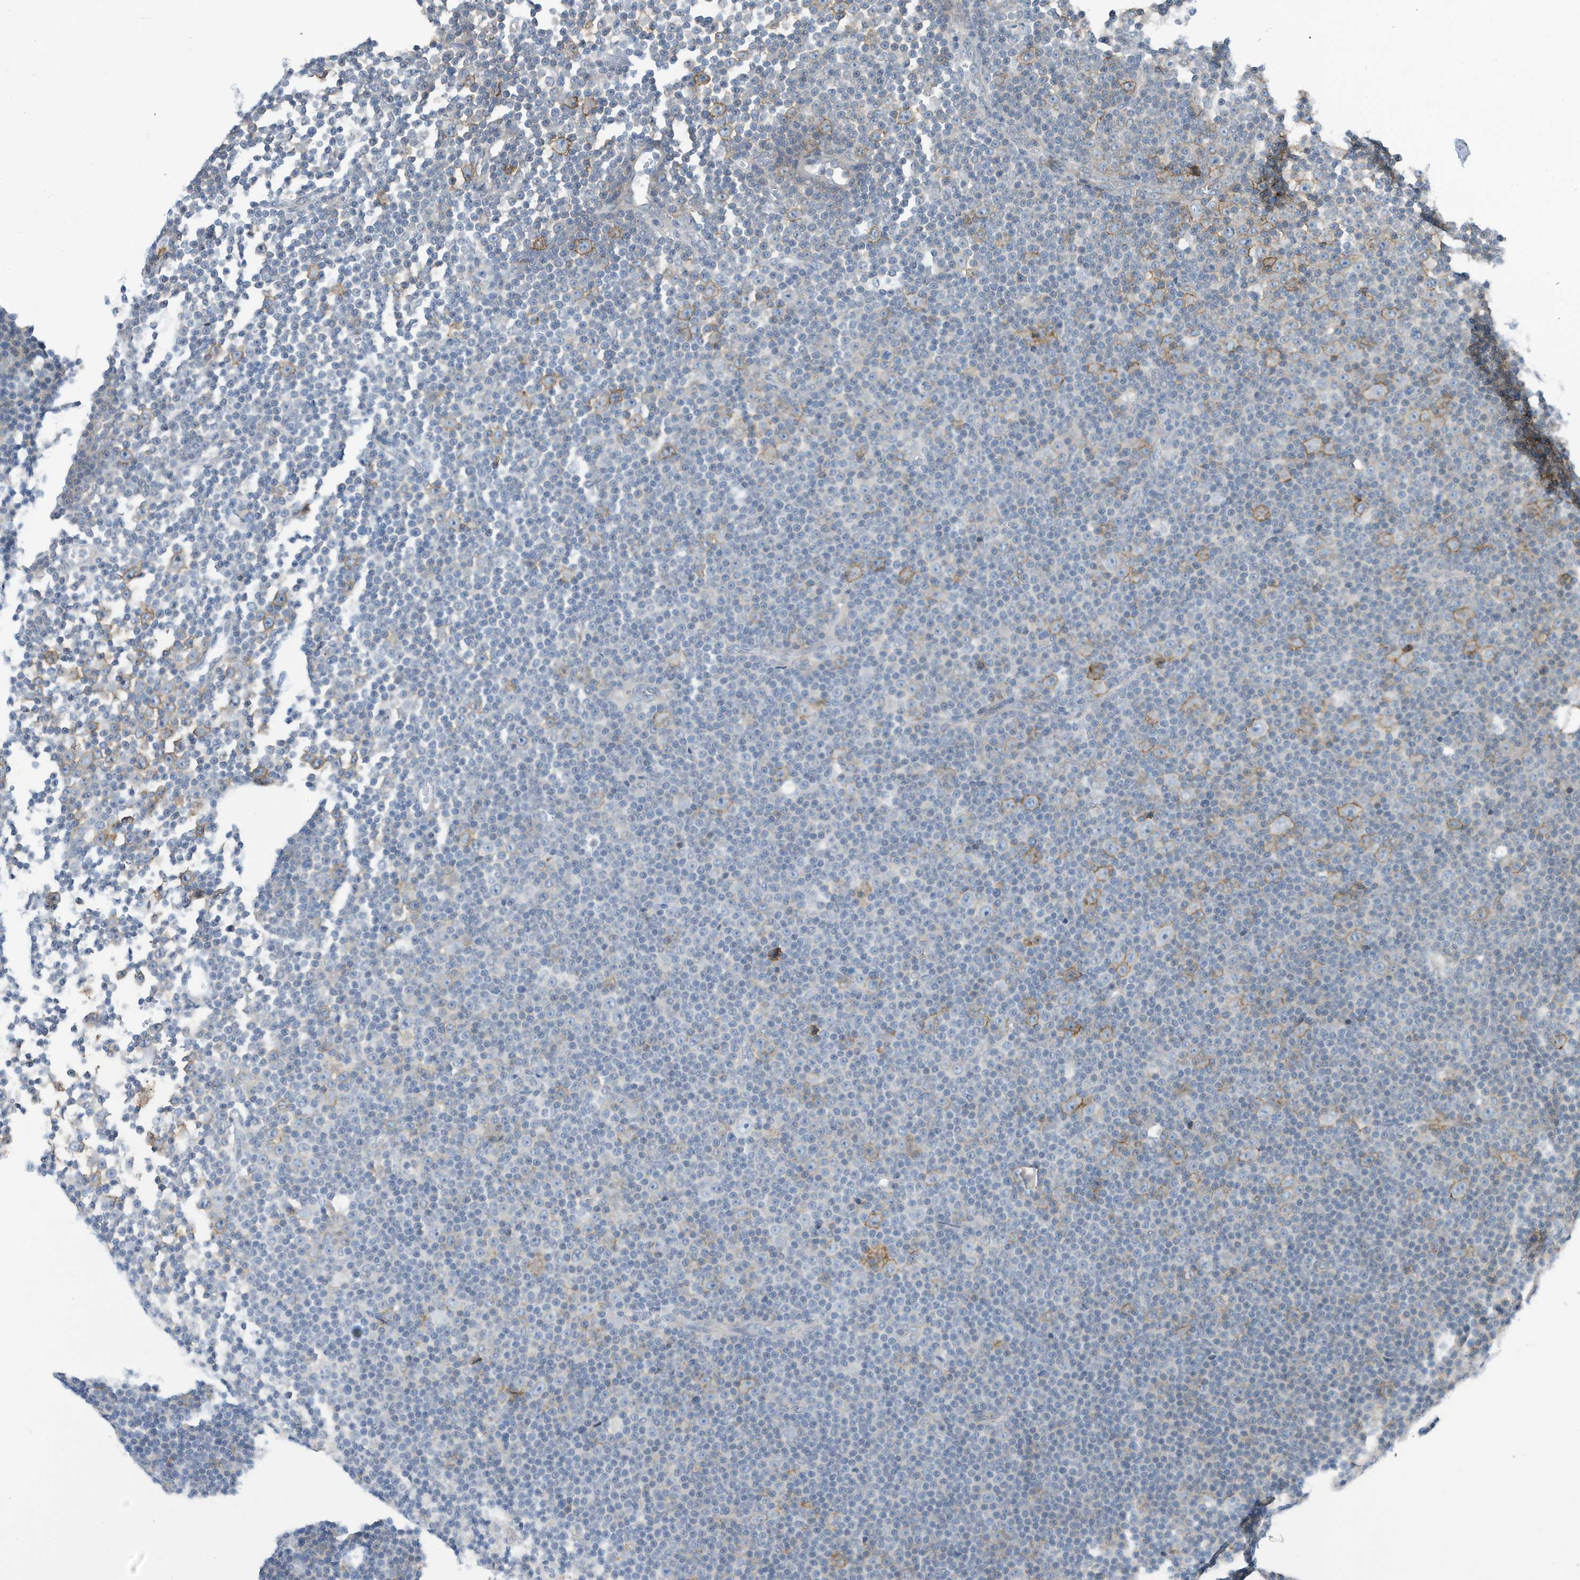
{"staining": {"intensity": "negative", "quantity": "none", "location": "none"}, "tissue": "lymphoma", "cell_type": "Tumor cells", "image_type": "cancer", "snomed": [{"axis": "morphology", "description": "Malignant lymphoma, non-Hodgkin's type, Low grade"}, {"axis": "topography", "description": "Lymph node"}], "caption": "High power microscopy photomicrograph of an IHC micrograph of low-grade malignant lymphoma, non-Hodgkin's type, revealing no significant expression in tumor cells. (Immunohistochemistry, brightfield microscopy, high magnification).", "gene": "SLC1A5", "patient": {"sex": "female", "age": 67}}